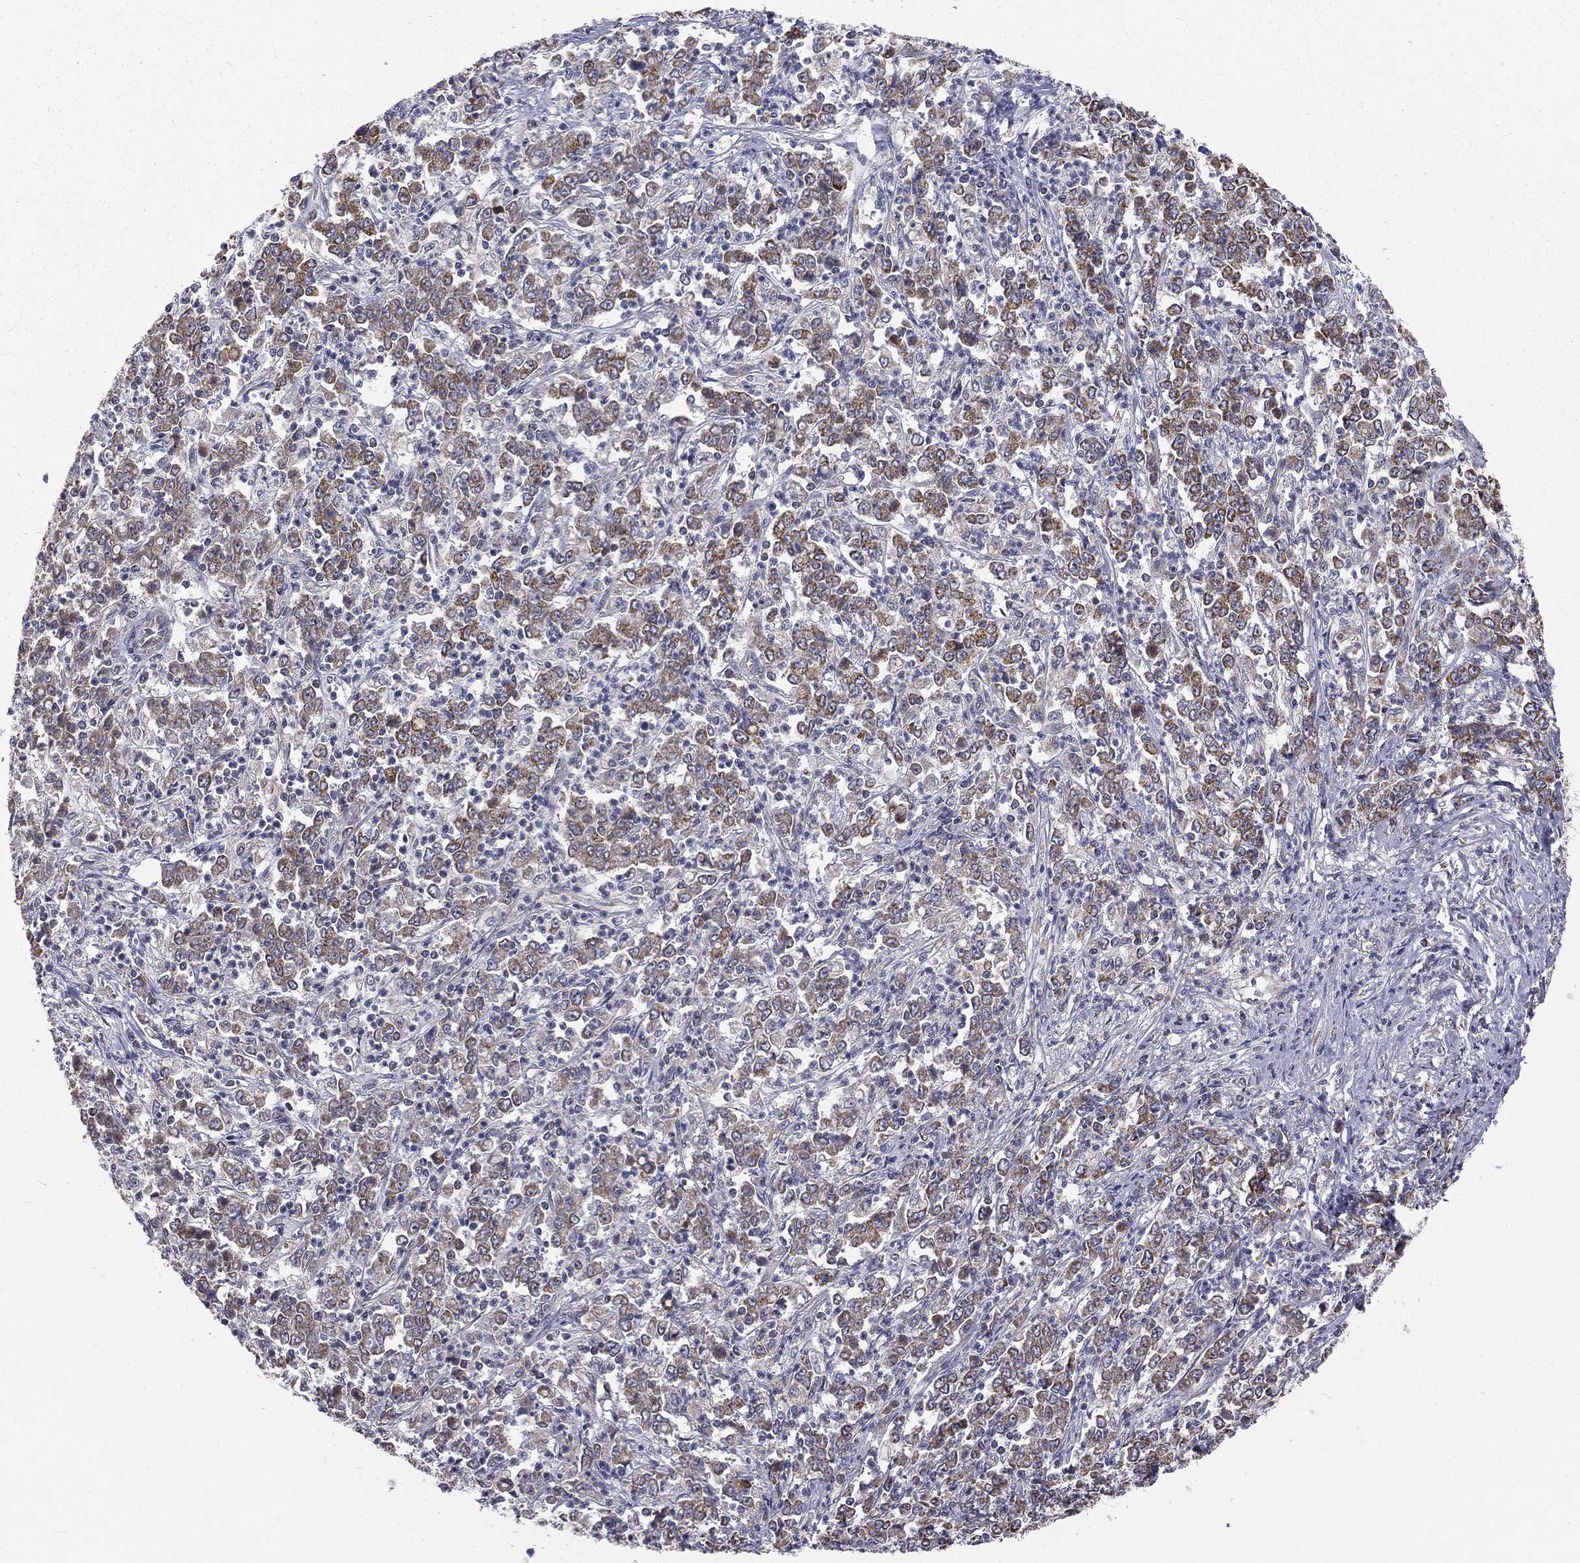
{"staining": {"intensity": "moderate", "quantity": ">75%", "location": "cytoplasmic/membranous"}, "tissue": "stomach cancer", "cell_type": "Tumor cells", "image_type": "cancer", "snomed": [{"axis": "morphology", "description": "Adenocarcinoma, NOS"}, {"axis": "topography", "description": "Stomach, lower"}], "caption": "Immunohistochemical staining of adenocarcinoma (stomach) demonstrates medium levels of moderate cytoplasmic/membranous expression in about >75% of tumor cells.", "gene": "HADH", "patient": {"sex": "female", "age": 71}}